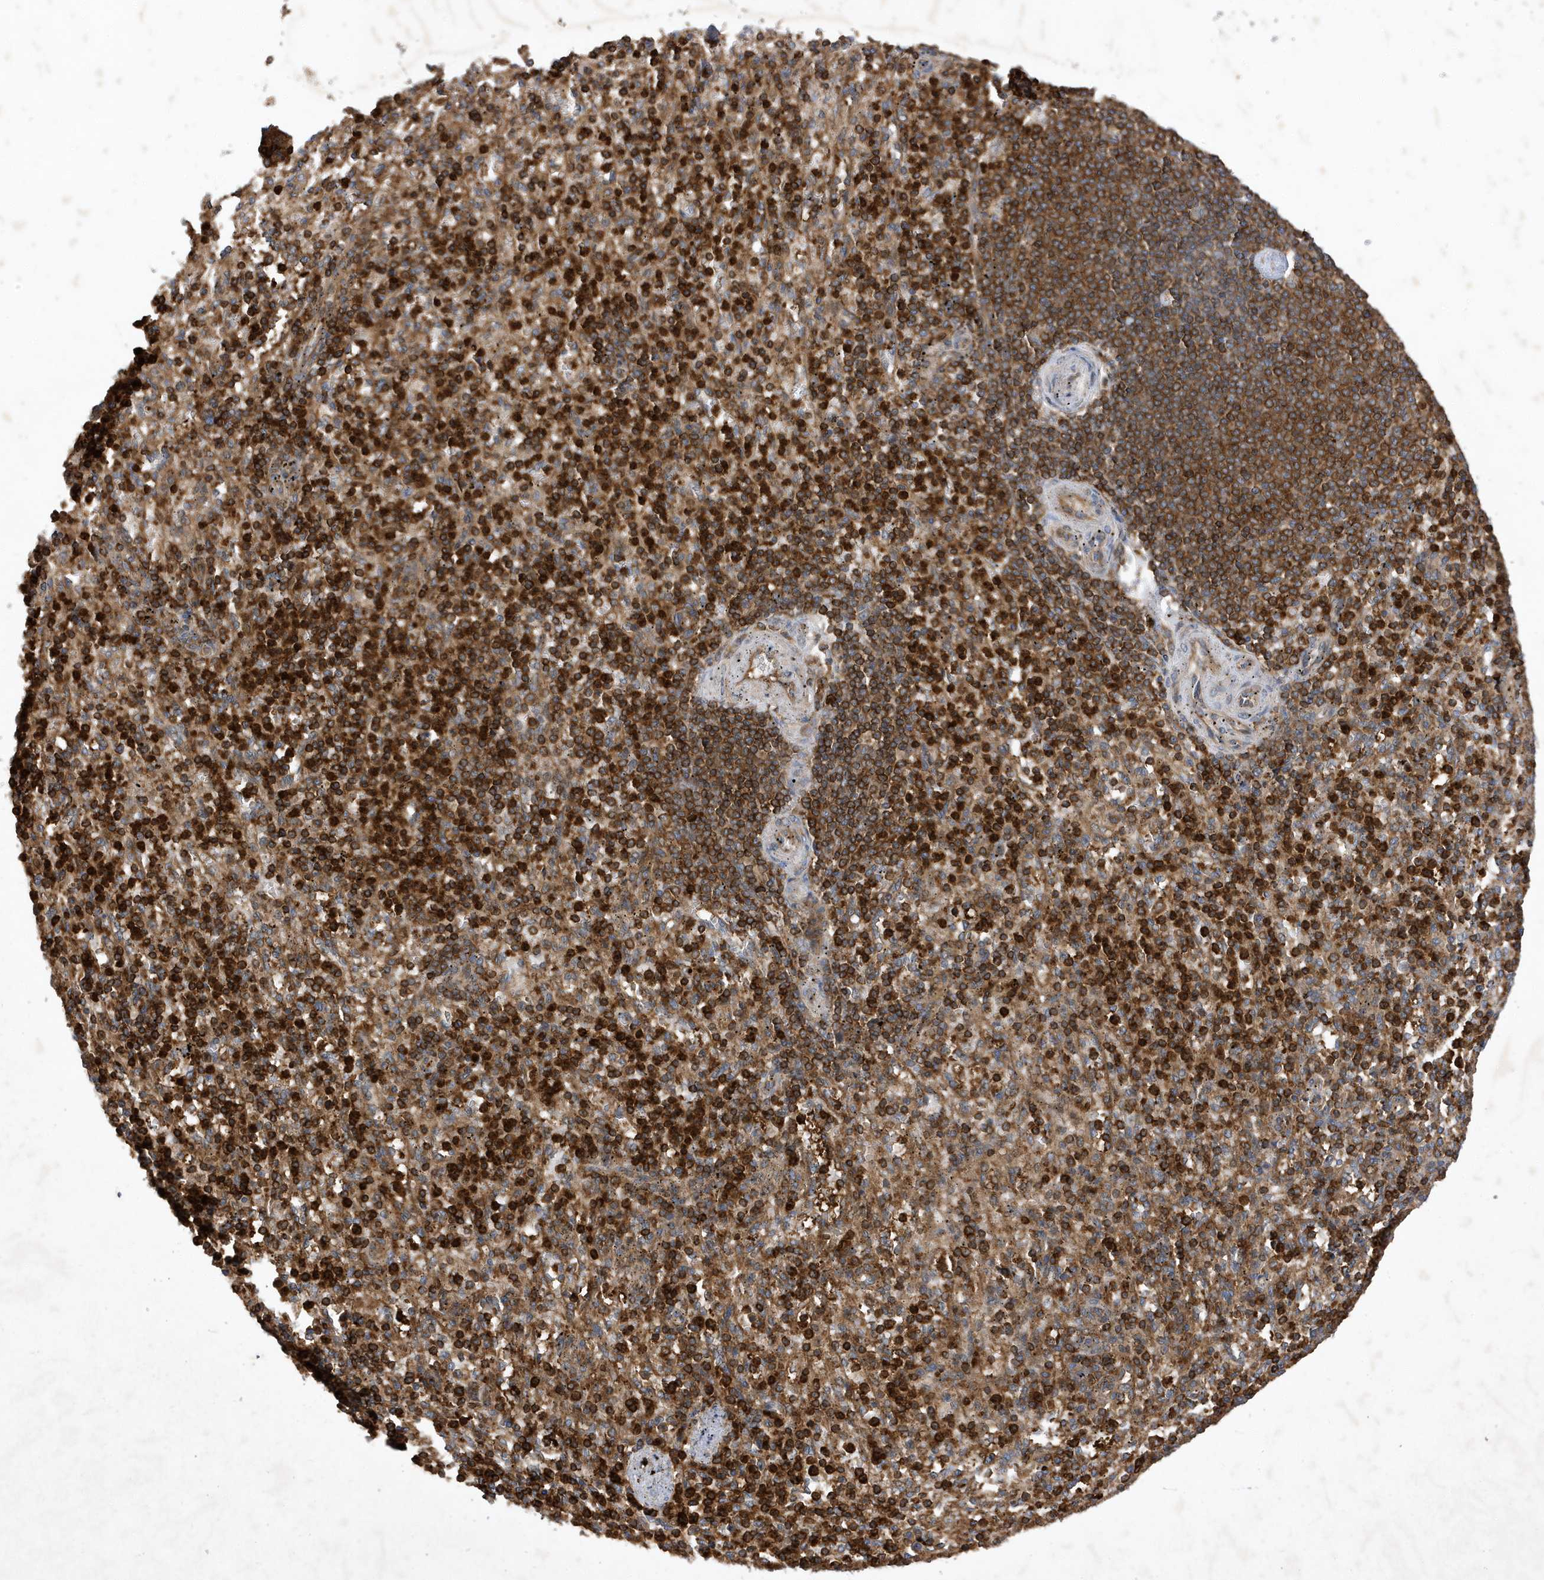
{"staining": {"intensity": "strong", "quantity": "25%-75%", "location": "cytoplasmic/membranous"}, "tissue": "spleen", "cell_type": "Cells in red pulp", "image_type": "normal", "snomed": [{"axis": "morphology", "description": "Normal tissue, NOS"}, {"axis": "topography", "description": "Spleen"}], "caption": "Immunohistochemical staining of normal spleen displays 25%-75% levels of strong cytoplasmic/membranous protein positivity in about 25%-75% of cells in red pulp.", "gene": "LAPTM4A", "patient": {"sex": "female", "age": 74}}